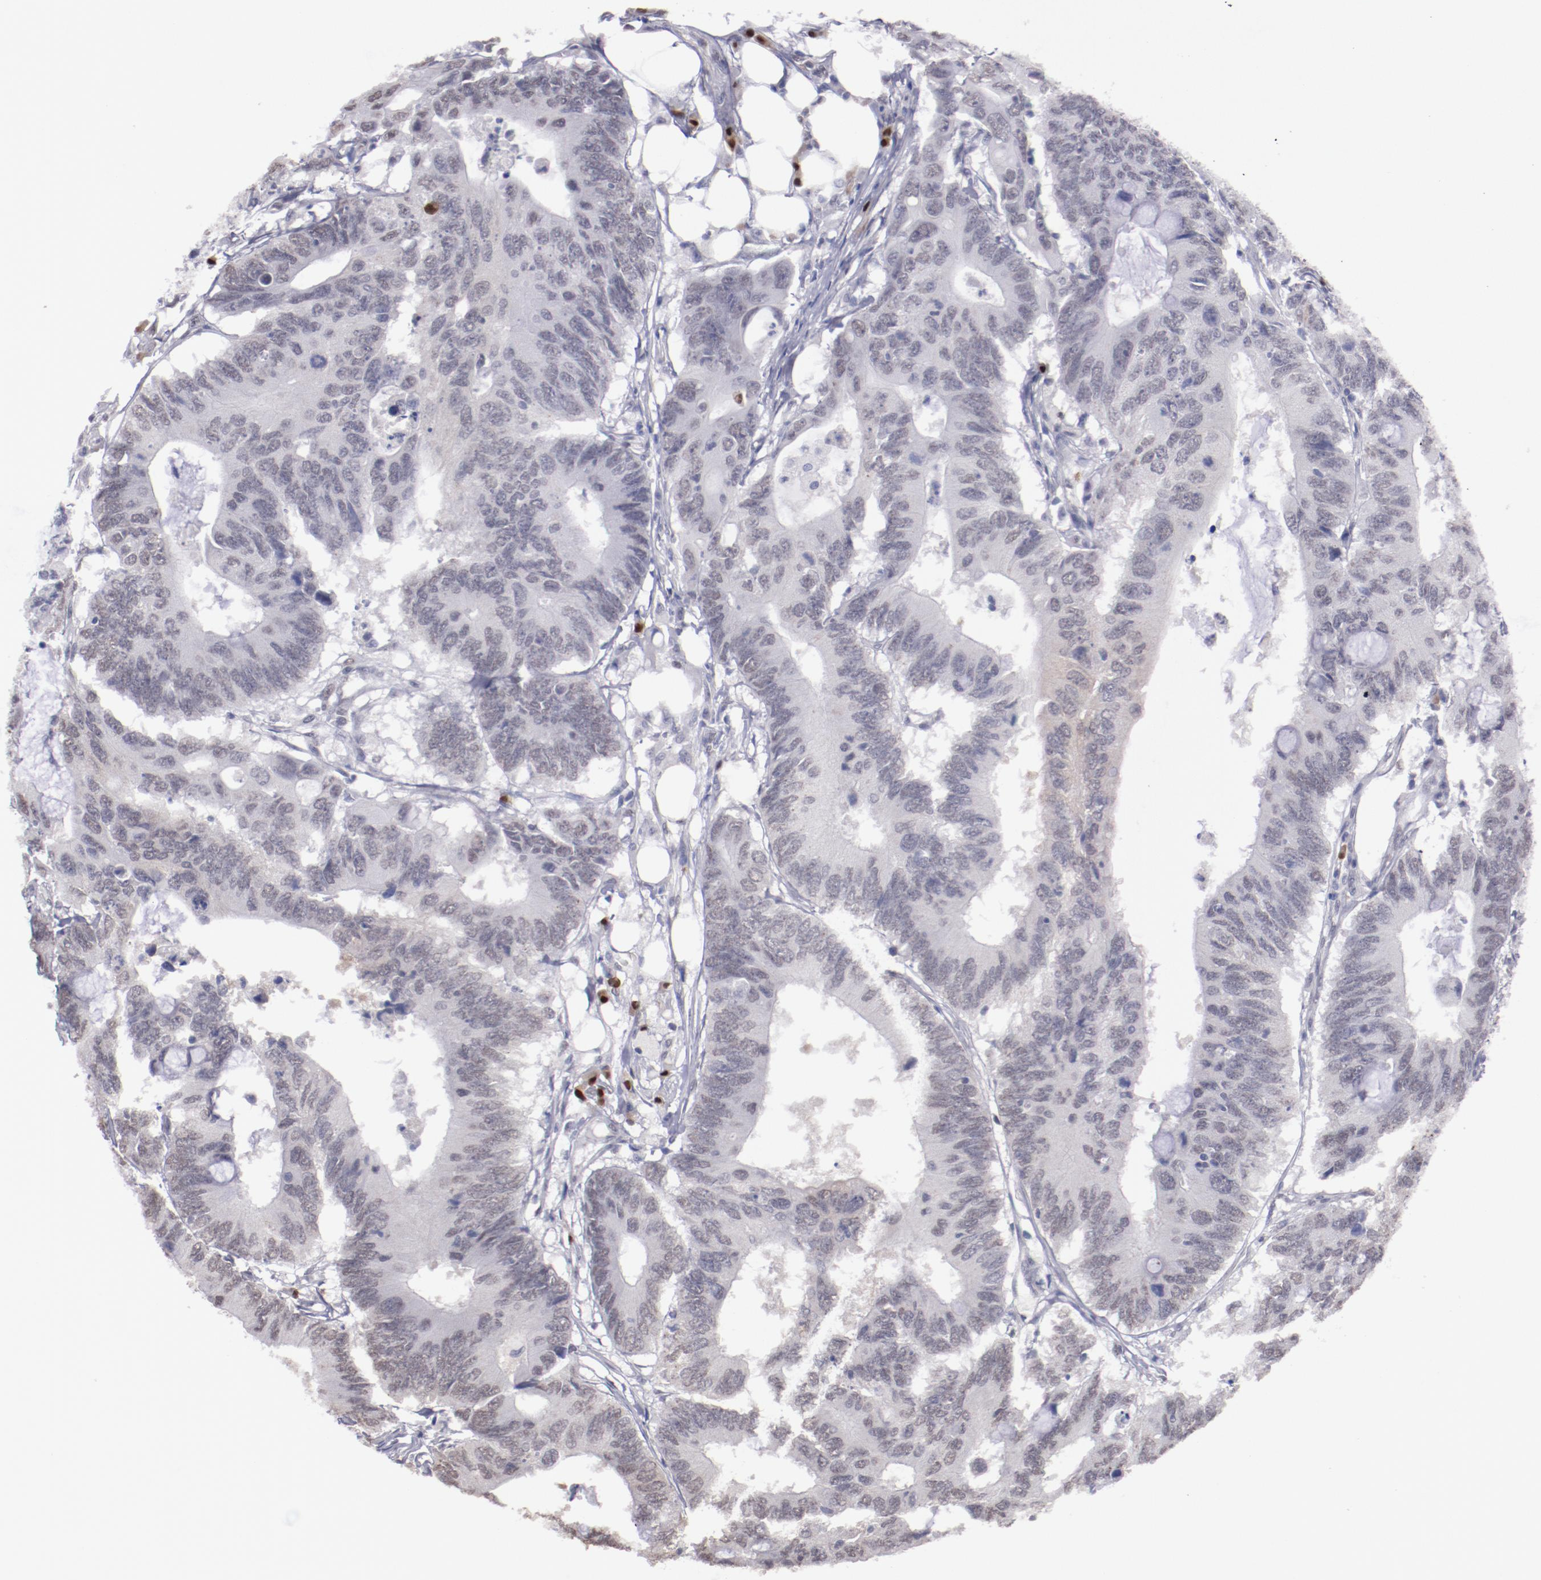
{"staining": {"intensity": "weak", "quantity": "<25%", "location": "nuclear"}, "tissue": "colorectal cancer", "cell_type": "Tumor cells", "image_type": "cancer", "snomed": [{"axis": "morphology", "description": "Adenocarcinoma, NOS"}, {"axis": "topography", "description": "Colon"}], "caption": "Immunohistochemistry of colorectal cancer (adenocarcinoma) displays no staining in tumor cells. (DAB IHC visualized using brightfield microscopy, high magnification).", "gene": "IRF4", "patient": {"sex": "male", "age": 71}}